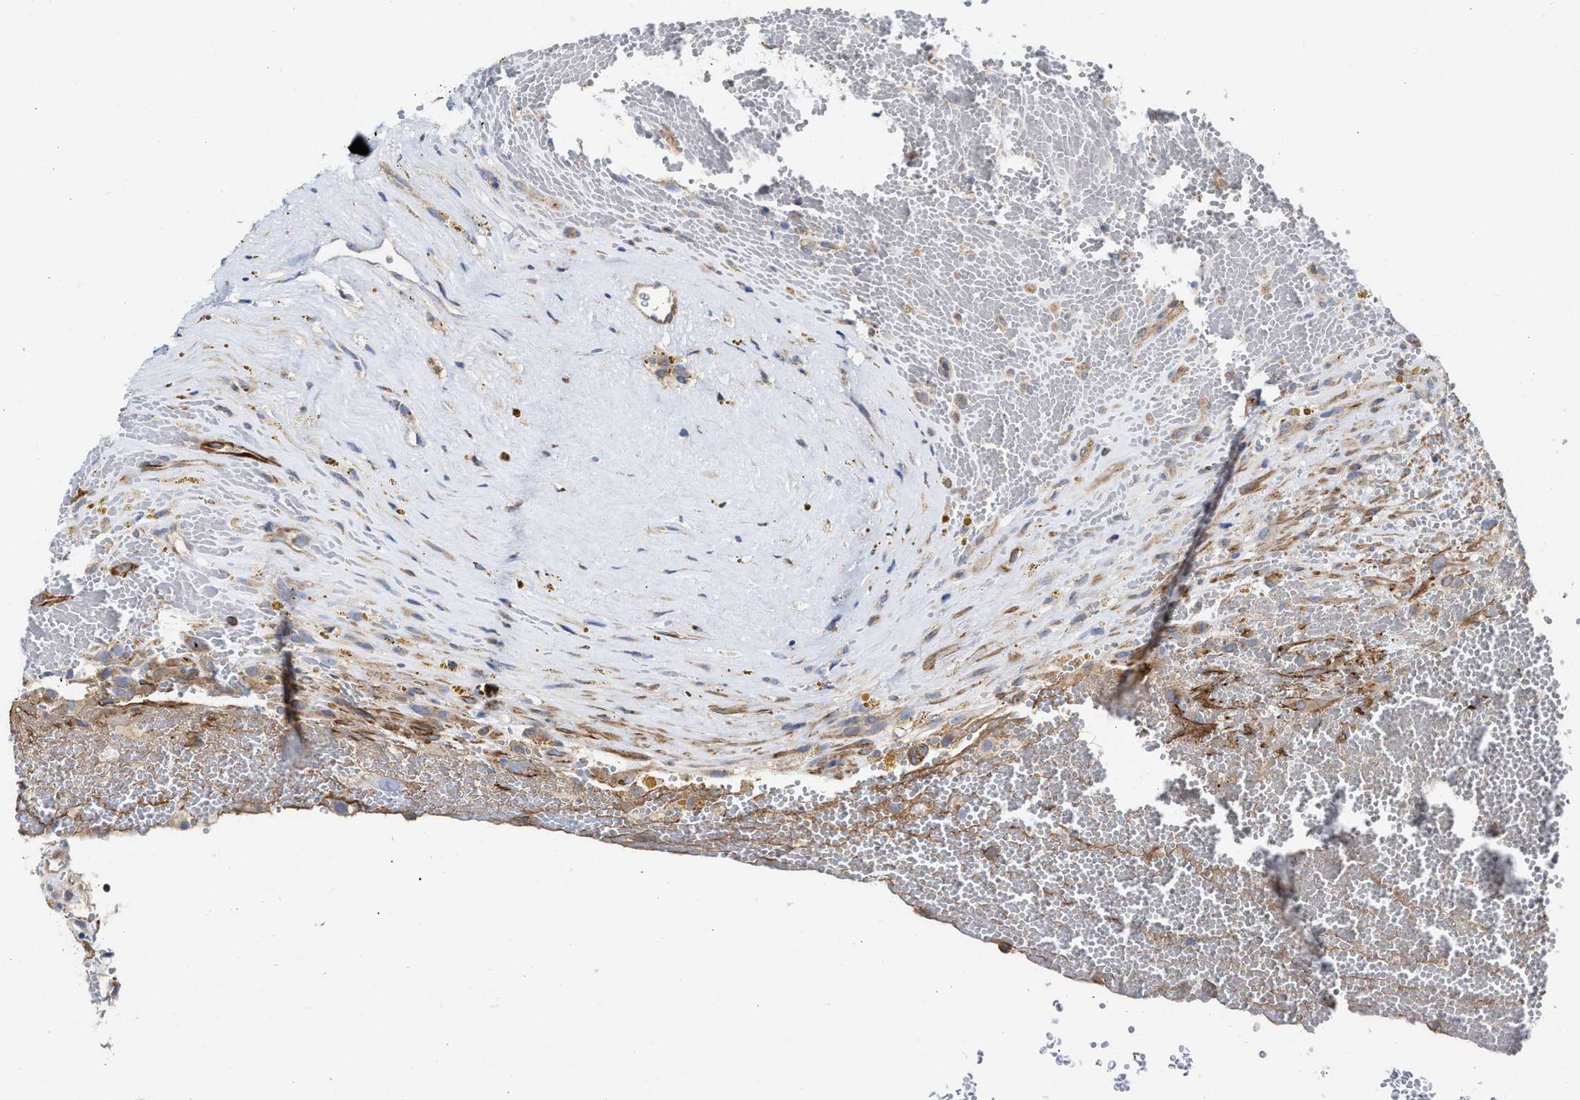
{"staining": {"intensity": "negative", "quantity": "none", "location": "none"}, "tissue": "renal cancer", "cell_type": "Tumor cells", "image_type": "cancer", "snomed": [{"axis": "morphology", "description": "Adenocarcinoma, NOS"}, {"axis": "topography", "description": "Kidney"}], "caption": "A high-resolution photomicrograph shows IHC staining of renal cancer, which displays no significant staining in tumor cells. (DAB immunohistochemistry visualized using brightfield microscopy, high magnification).", "gene": "HS3ST5", "patient": {"sex": "female", "age": 57}}